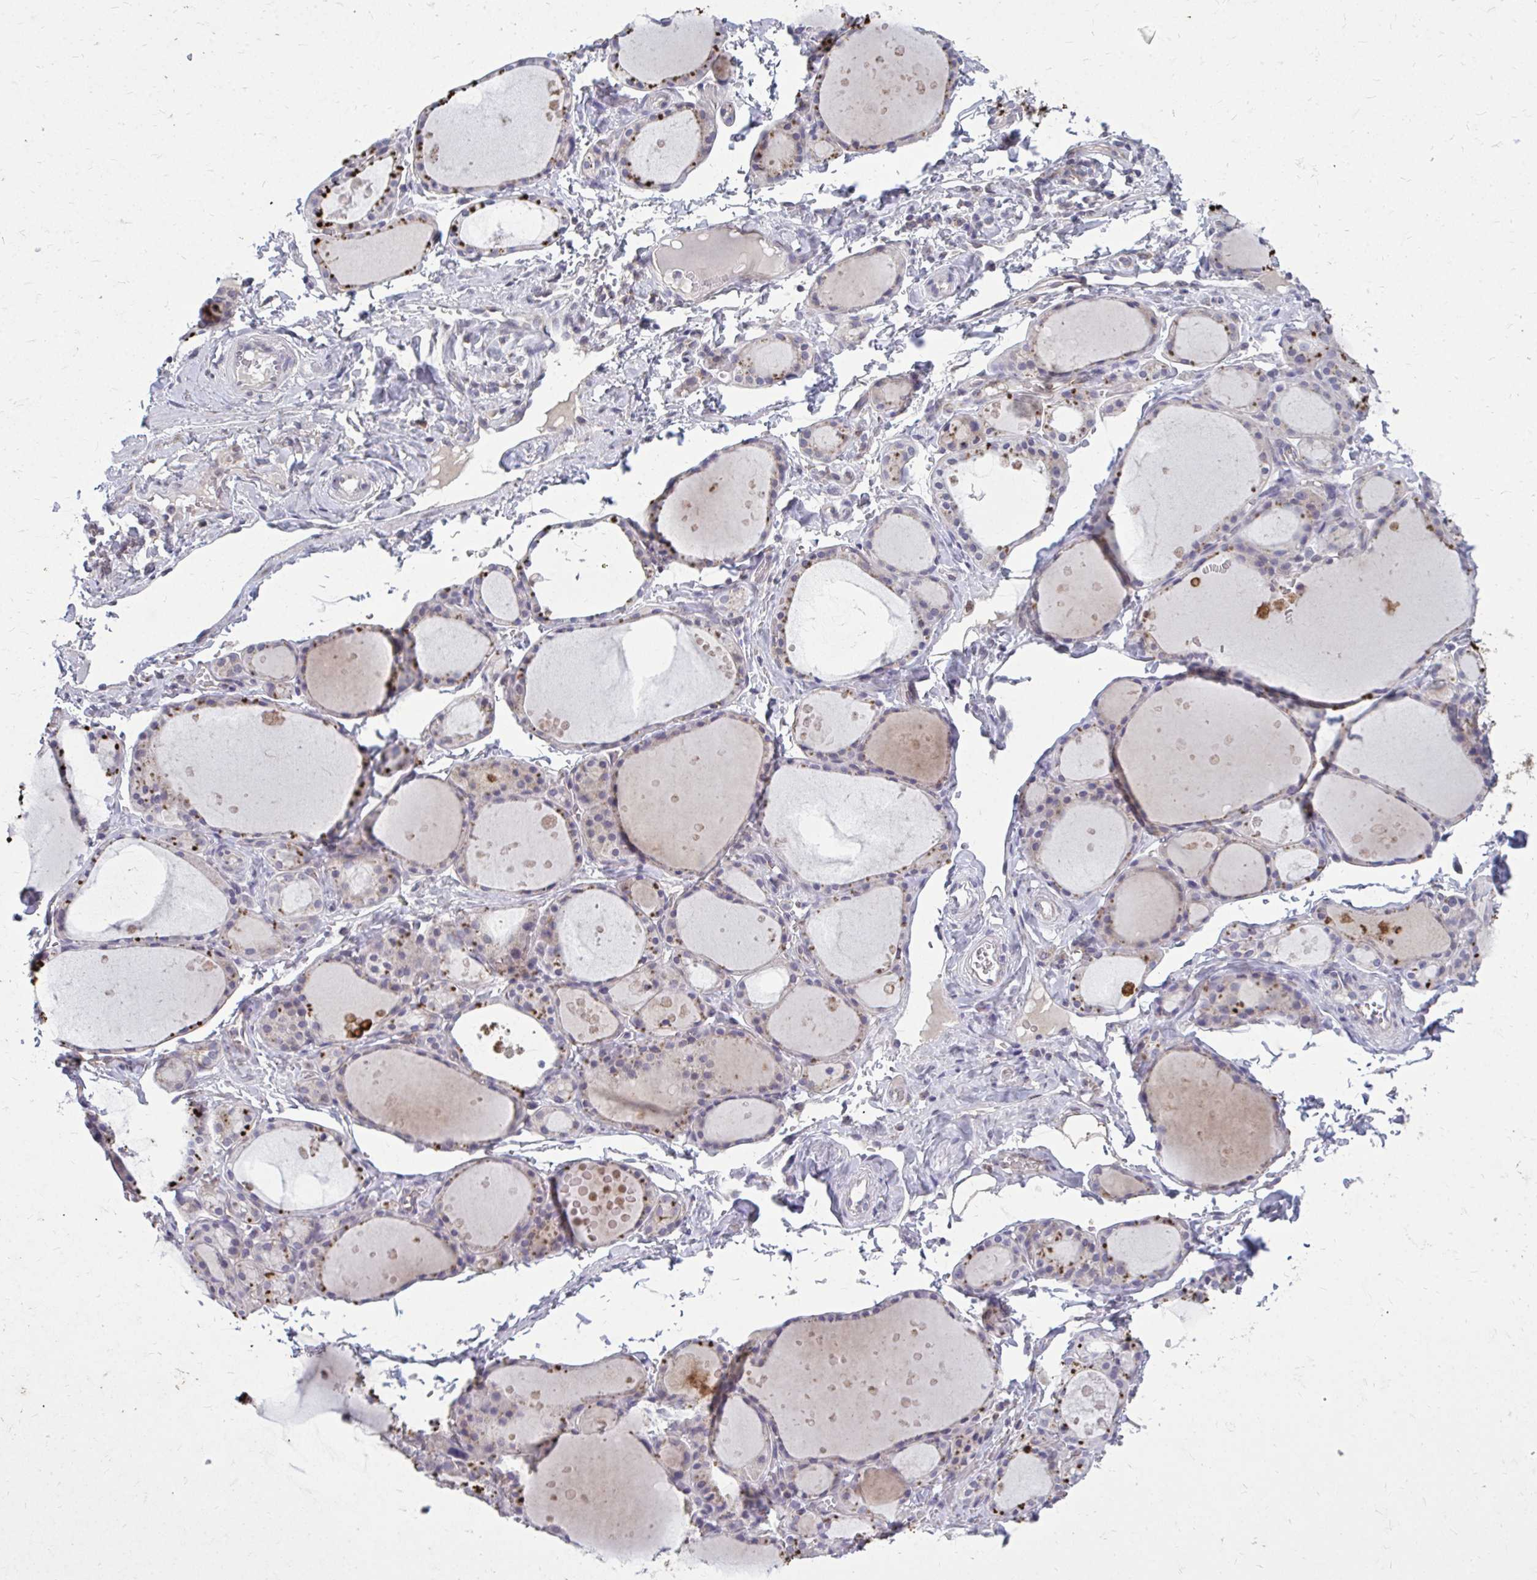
{"staining": {"intensity": "negative", "quantity": "none", "location": "none"}, "tissue": "thyroid gland", "cell_type": "Glandular cells", "image_type": "normal", "snomed": [{"axis": "morphology", "description": "Normal tissue, NOS"}, {"axis": "topography", "description": "Thyroid gland"}], "caption": "Immunohistochemistry image of unremarkable human thyroid gland stained for a protein (brown), which displays no expression in glandular cells. Brightfield microscopy of immunohistochemistry stained with DAB (3,3'-diaminobenzidine) (brown) and hematoxylin (blue), captured at high magnification.", "gene": "ACSL5", "patient": {"sex": "male", "age": 68}}